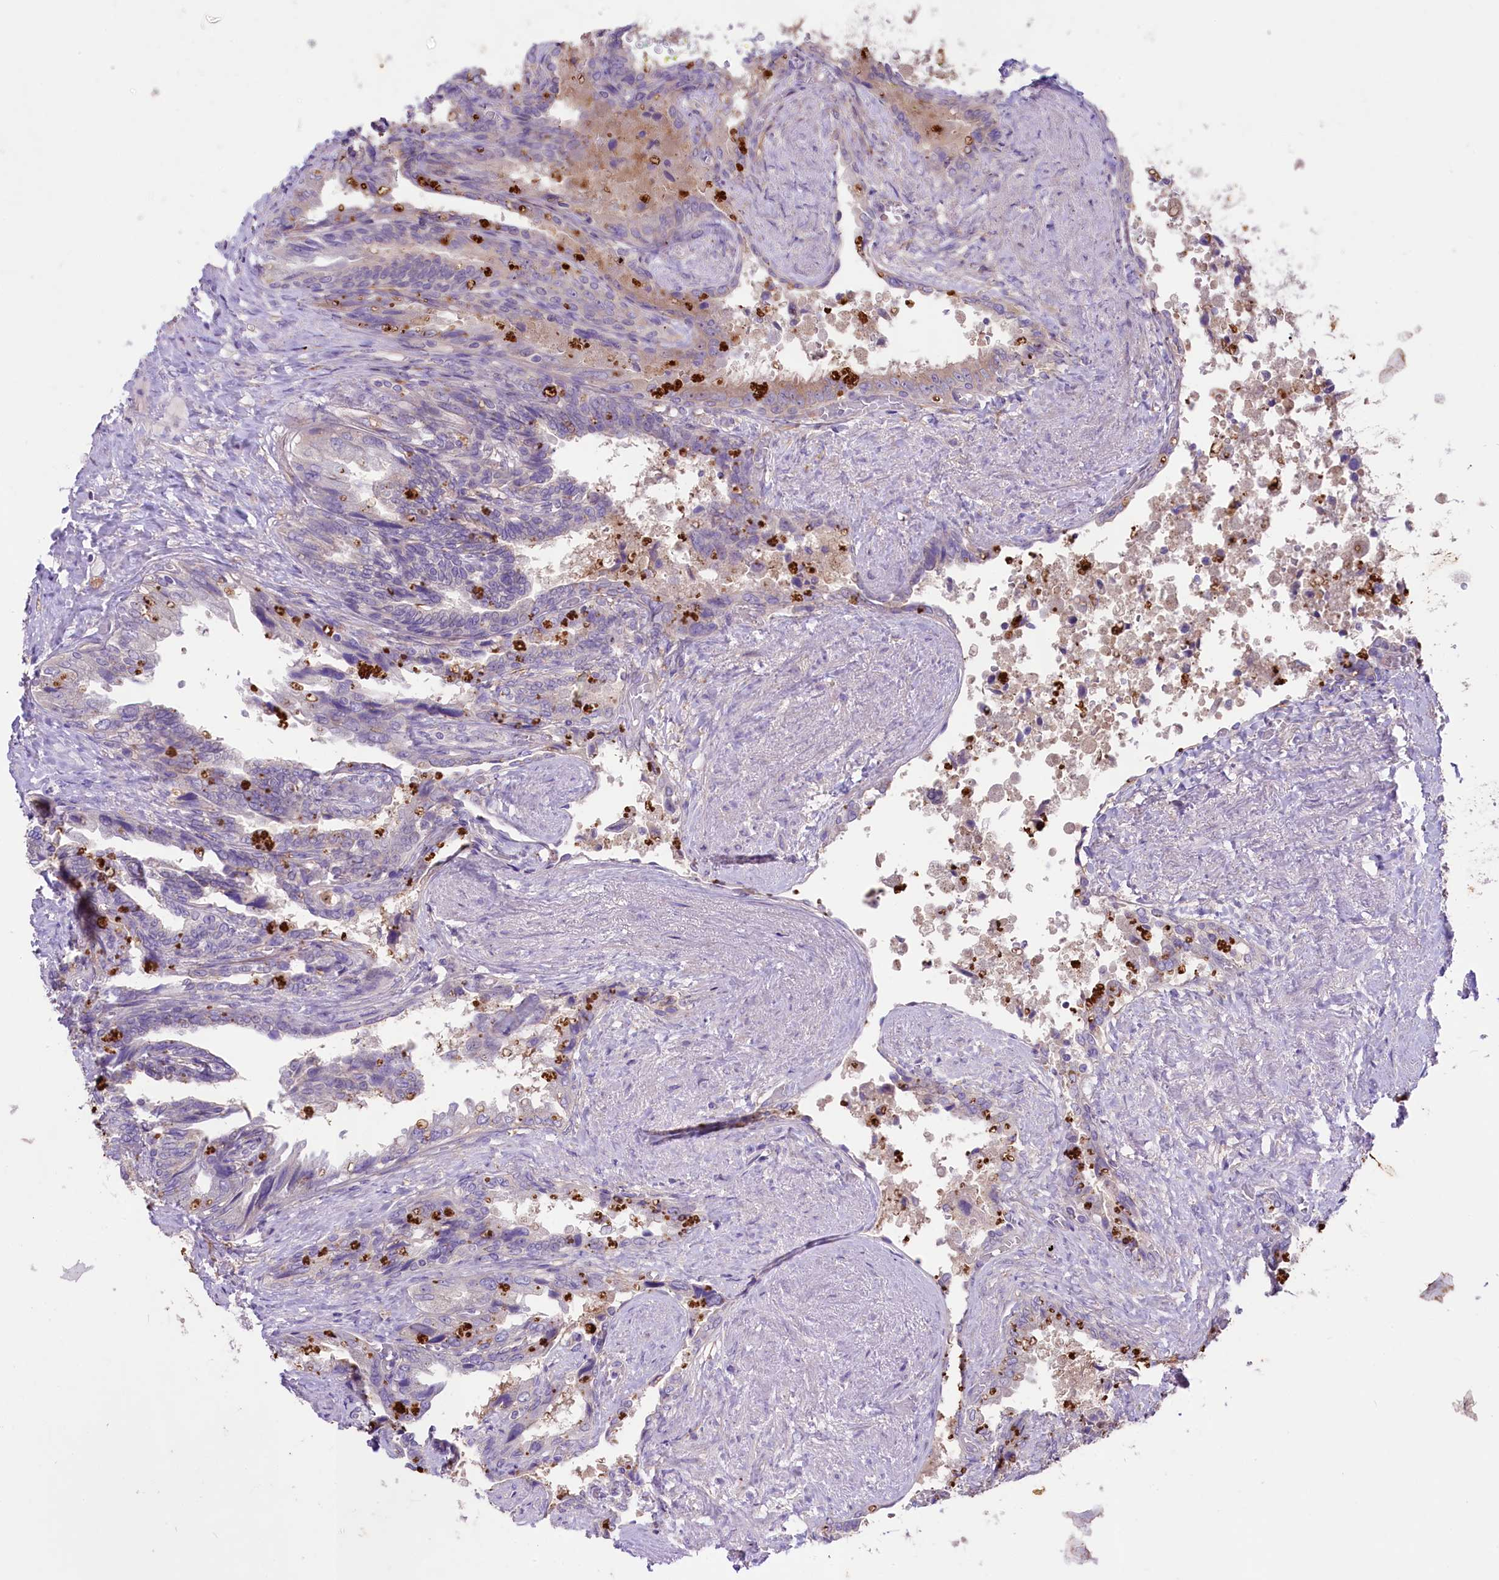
{"staining": {"intensity": "moderate", "quantity": "25%-75%", "location": "cytoplasmic/membranous"}, "tissue": "seminal vesicle", "cell_type": "Glandular cells", "image_type": "normal", "snomed": [{"axis": "morphology", "description": "Normal tissue, NOS"}, {"axis": "topography", "description": "Seminal veicle"}, {"axis": "topography", "description": "Peripheral nerve tissue"}], "caption": "The immunohistochemical stain highlights moderate cytoplasmic/membranous expression in glandular cells of normal seminal vesicle. Using DAB (brown) and hematoxylin (blue) stains, captured at high magnification using brightfield microscopy.", "gene": "CD99L2", "patient": {"sex": "male", "age": 60}}